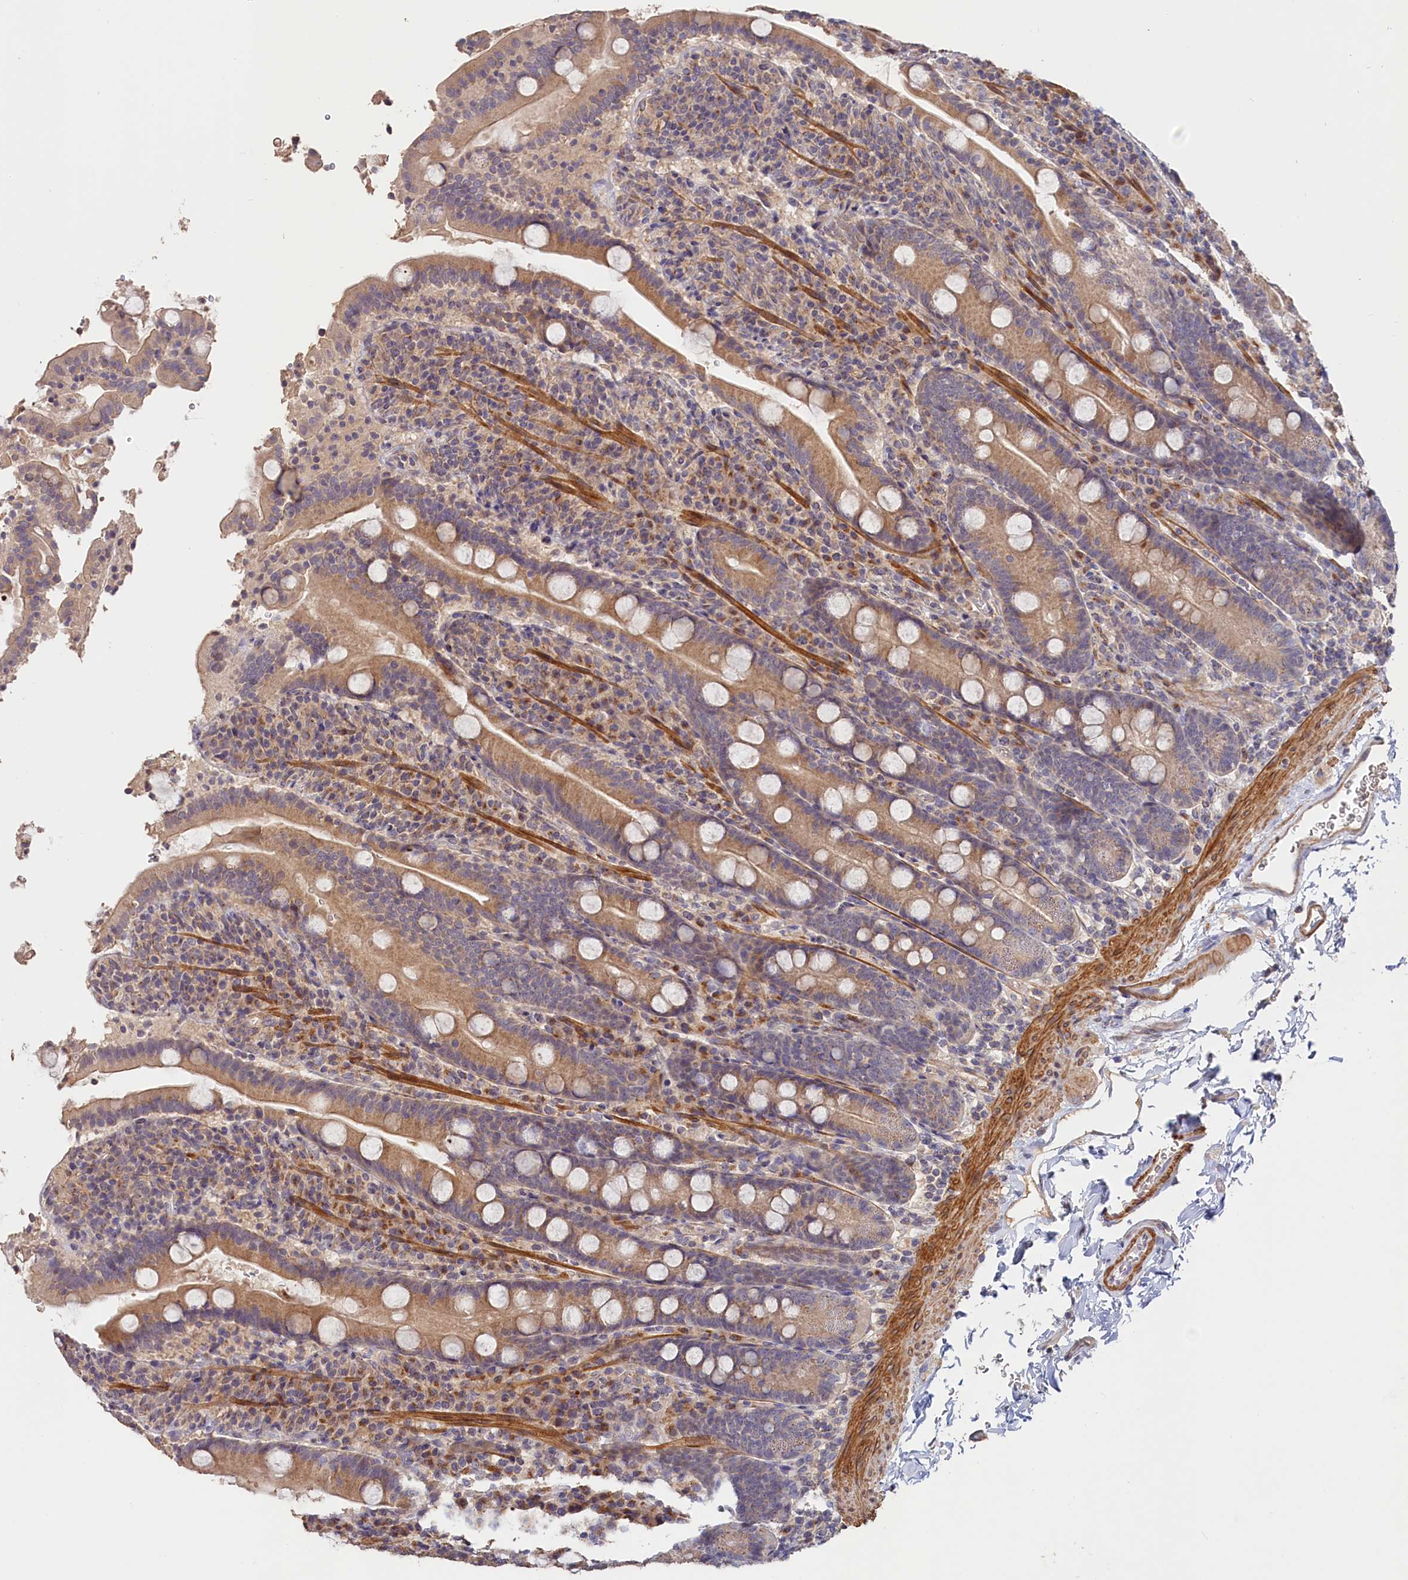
{"staining": {"intensity": "moderate", "quantity": ">75%", "location": "cytoplasmic/membranous"}, "tissue": "duodenum", "cell_type": "Glandular cells", "image_type": "normal", "snomed": [{"axis": "morphology", "description": "Normal tissue, NOS"}, {"axis": "topography", "description": "Duodenum"}], "caption": "Protein analysis of normal duodenum reveals moderate cytoplasmic/membranous positivity in about >75% of glandular cells.", "gene": "TANGO6", "patient": {"sex": "male", "age": 35}}